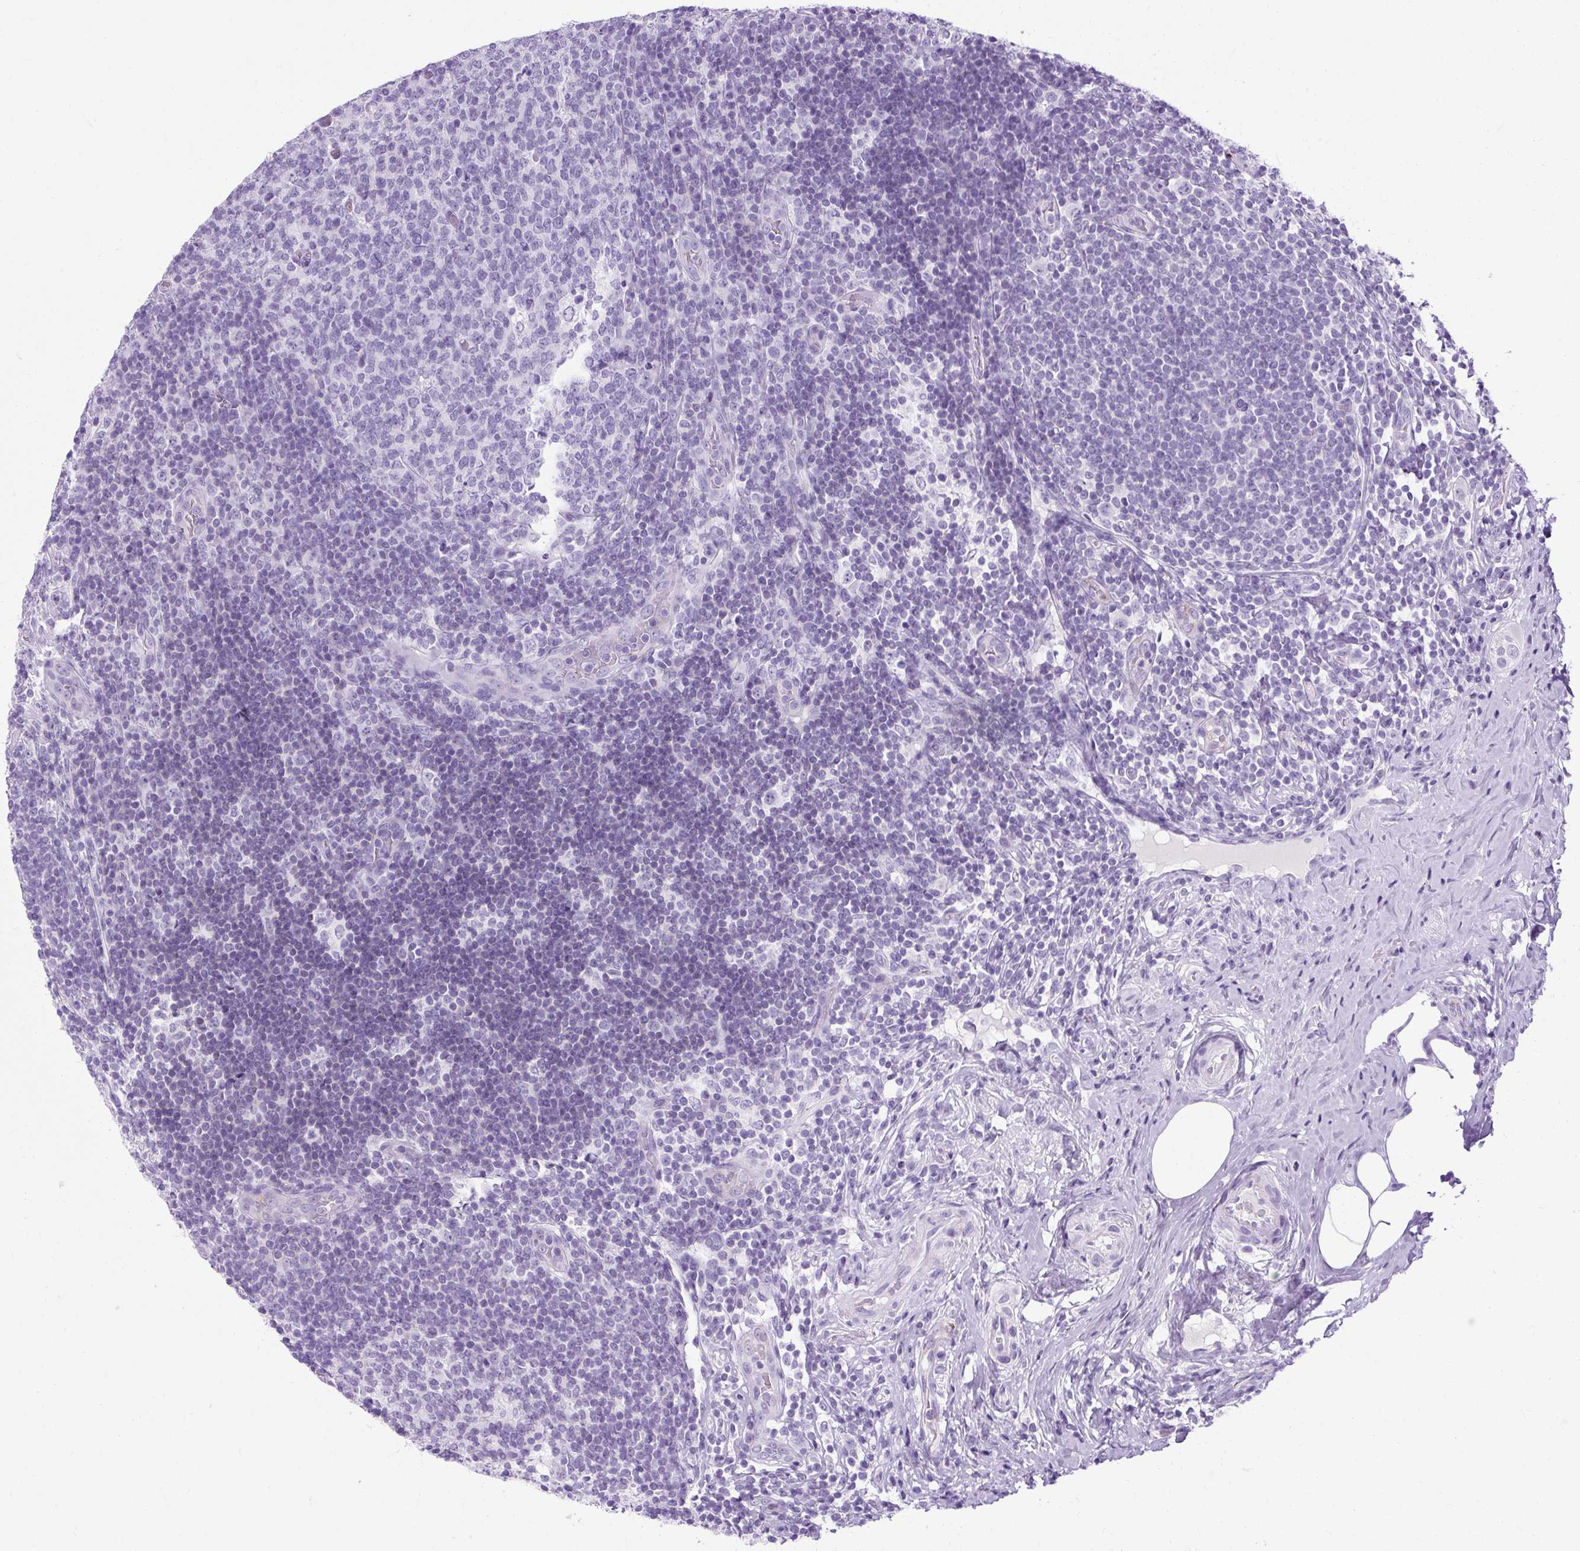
{"staining": {"intensity": "negative", "quantity": "none", "location": "none"}, "tissue": "appendix", "cell_type": "Glandular cells", "image_type": "normal", "snomed": [{"axis": "morphology", "description": "Normal tissue, NOS"}, {"axis": "topography", "description": "Appendix"}], "caption": "Immunohistochemistry (IHC) histopathology image of normal human appendix stained for a protein (brown), which exhibits no staining in glandular cells.", "gene": "B3GNT4", "patient": {"sex": "female", "age": 43}}